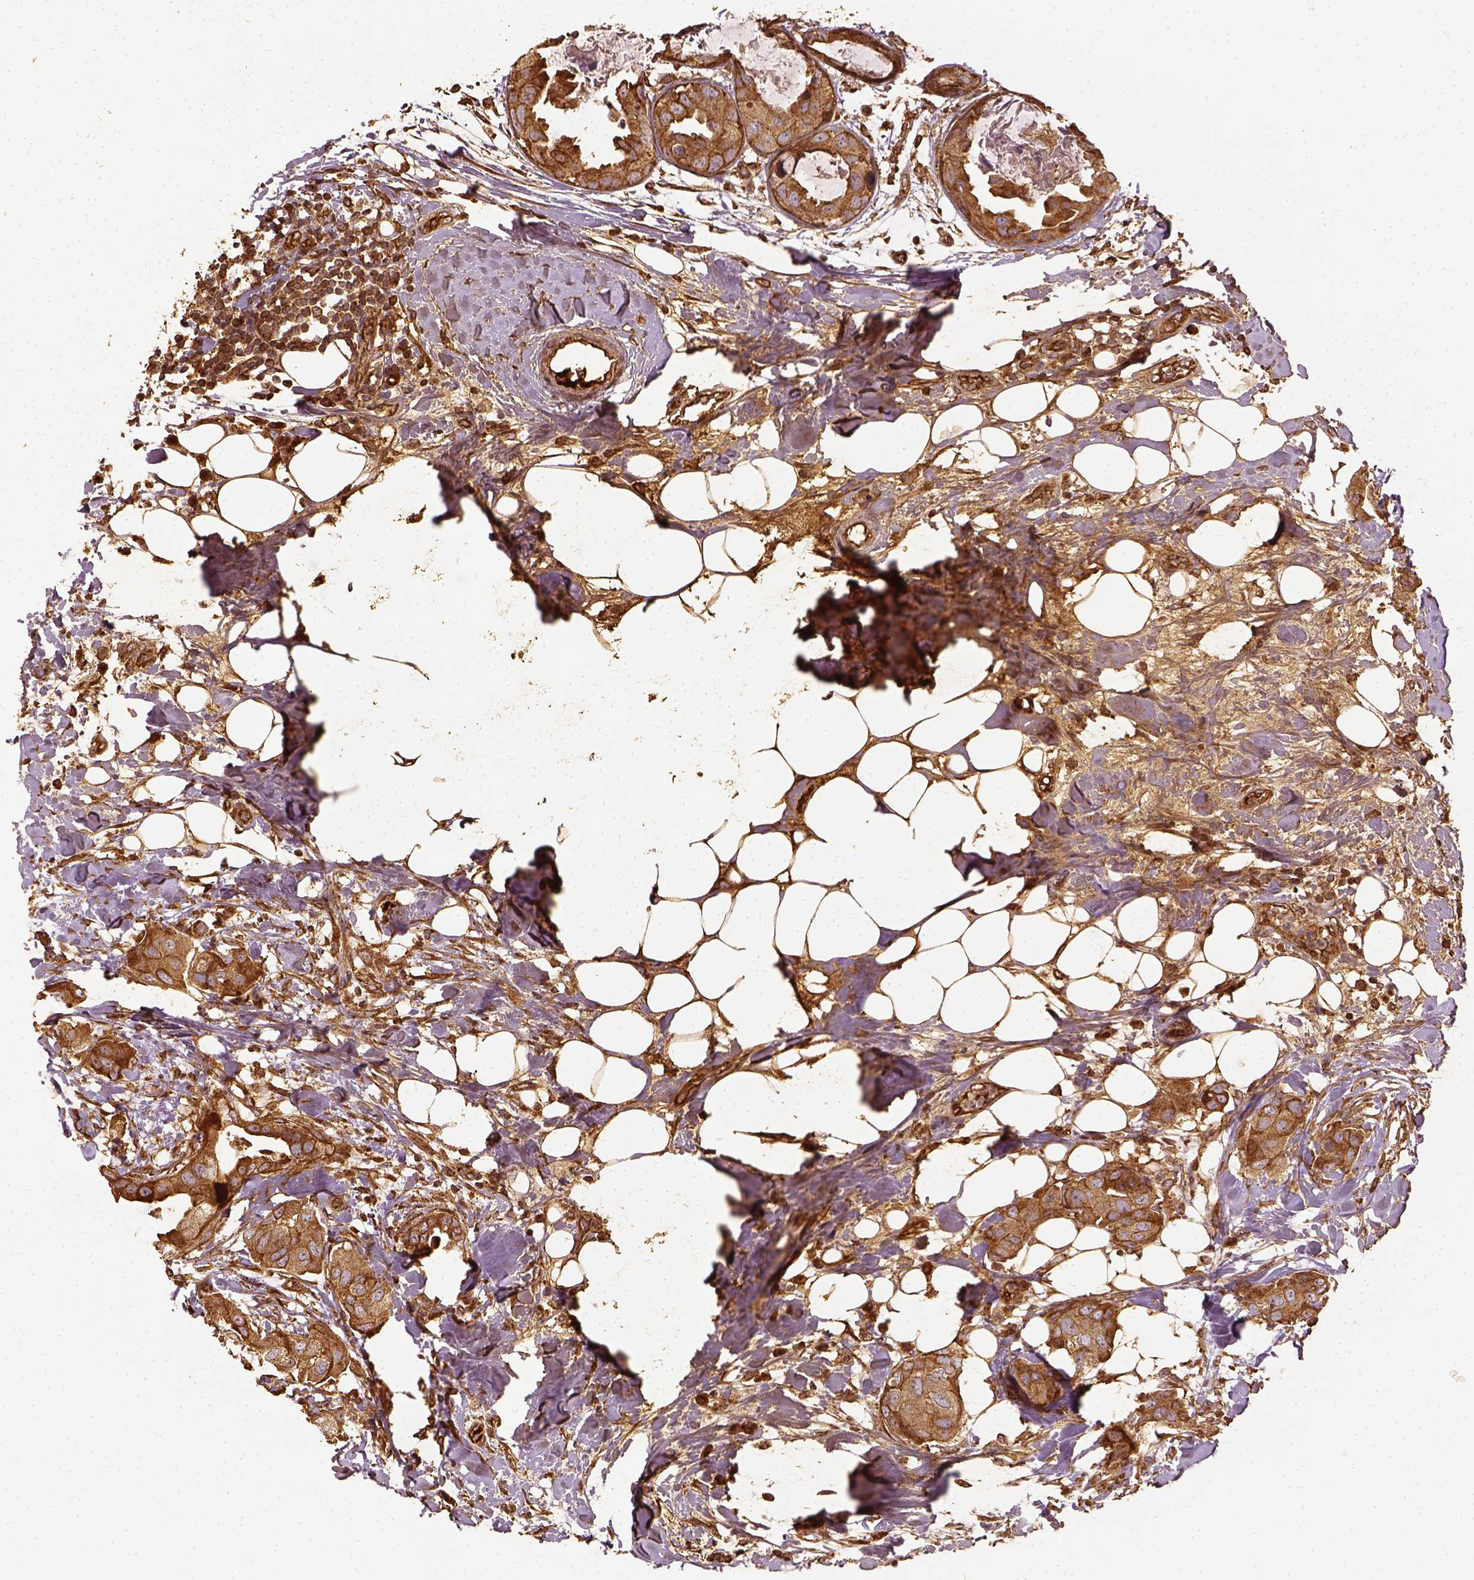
{"staining": {"intensity": "moderate", "quantity": ">75%", "location": "cytoplasmic/membranous"}, "tissue": "breast cancer", "cell_type": "Tumor cells", "image_type": "cancer", "snomed": [{"axis": "morphology", "description": "Normal tissue, NOS"}, {"axis": "morphology", "description": "Duct carcinoma"}, {"axis": "topography", "description": "Breast"}], "caption": "The micrograph reveals immunohistochemical staining of breast cancer. There is moderate cytoplasmic/membranous positivity is appreciated in about >75% of tumor cells.", "gene": "VEGFA", "patient": {"sex": "female", "age": 40}}